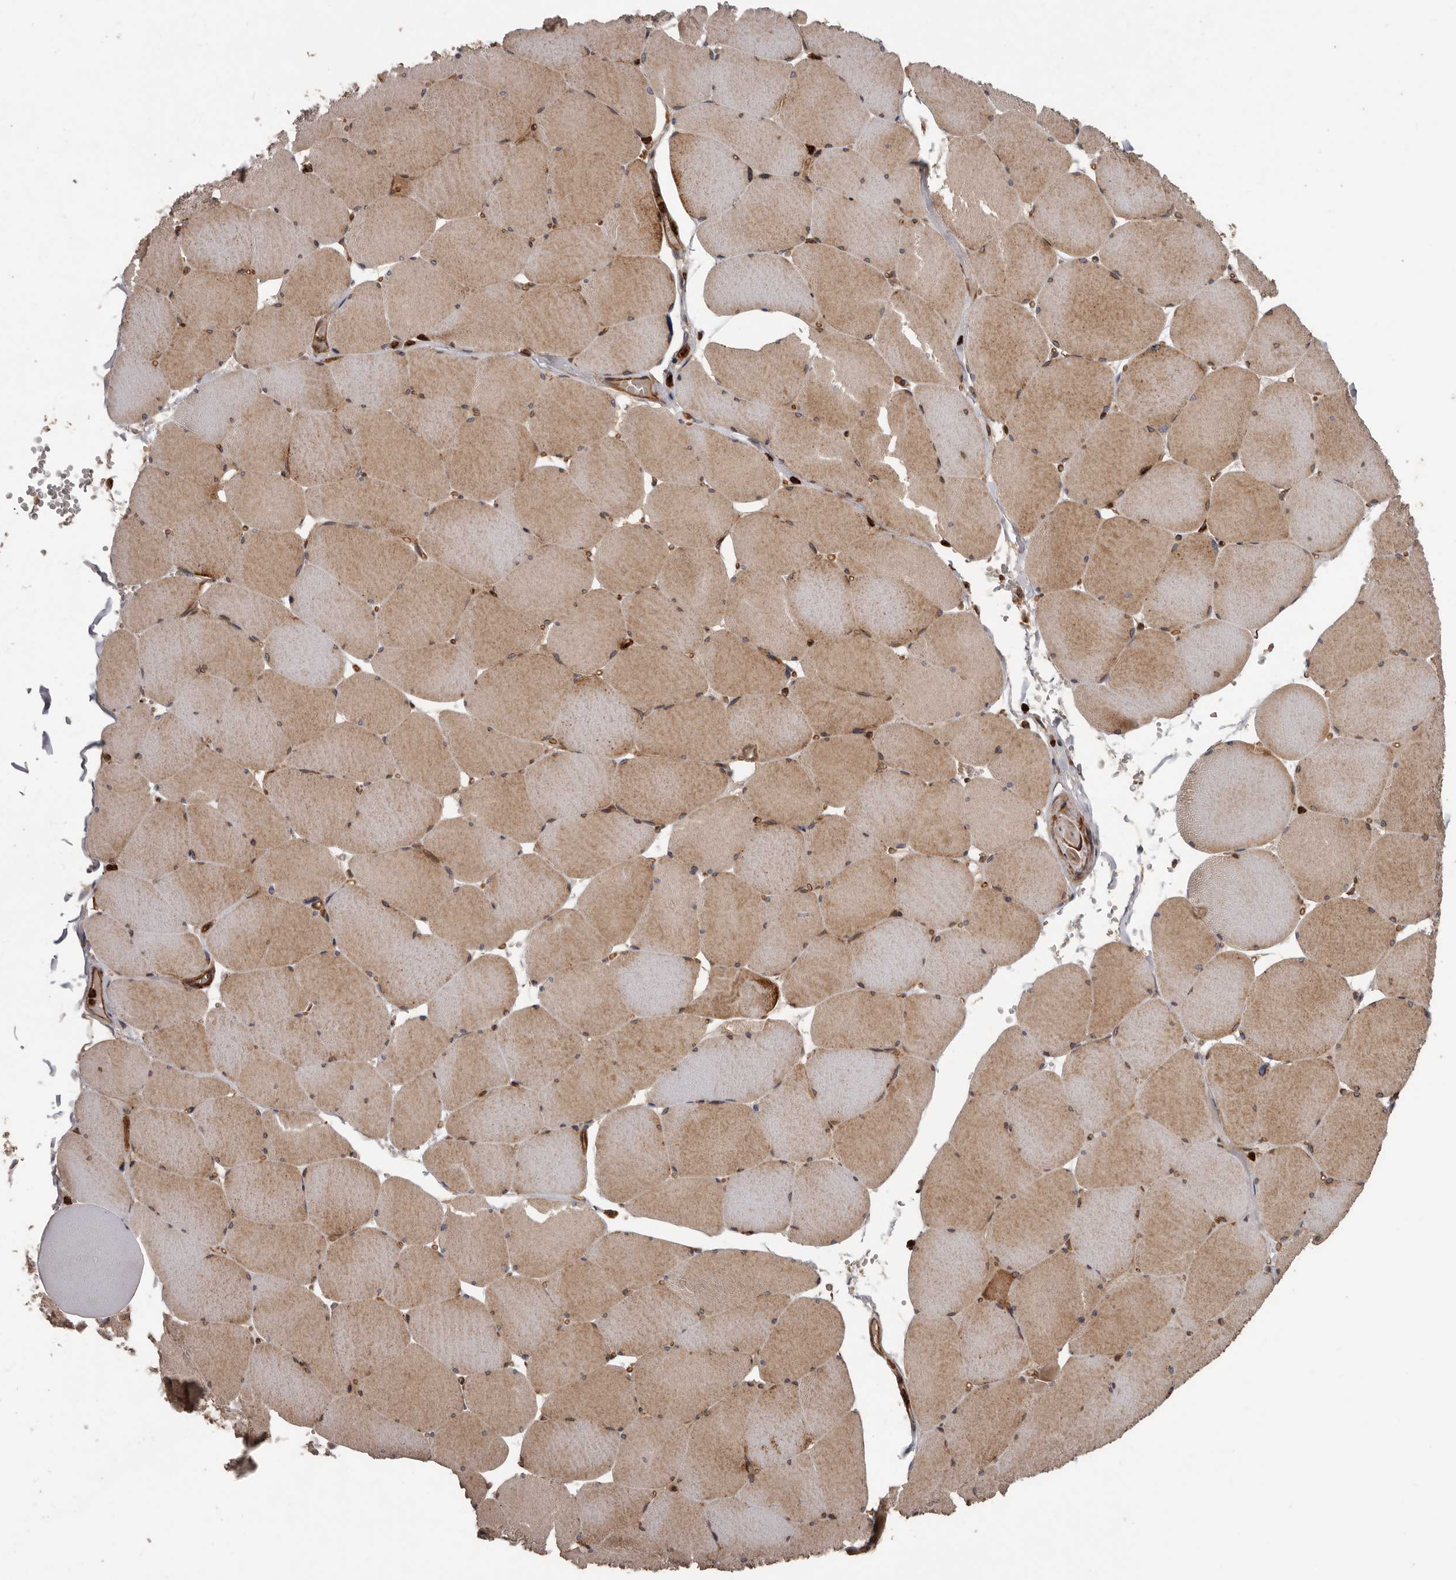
{"staining": {"intensity": "moderate", "quantity": ">75%", "location": "cytoplasmic/membranous"}, "tissue": "skeletal muscle", "cell_type": "Myocytes", "image_type": "normal", "snomed": [{"axis": "morphology", "description": "Normal tissue, NOS"}, {"axis": "topography", "description": "Skeletal muscle"}, {"axis": "topography", "description": "Head-Neck"}], "caption": "High-power microscopy captured an immunohistochemistry (IHC) micrograph of unremarkable skeletal muscle, revealing moderate cytoplasmic/membranous staining in approximately >75% of myocytes.", "gene": "ARHGEF5", "patient": {"sex": "male", "age": 66}}